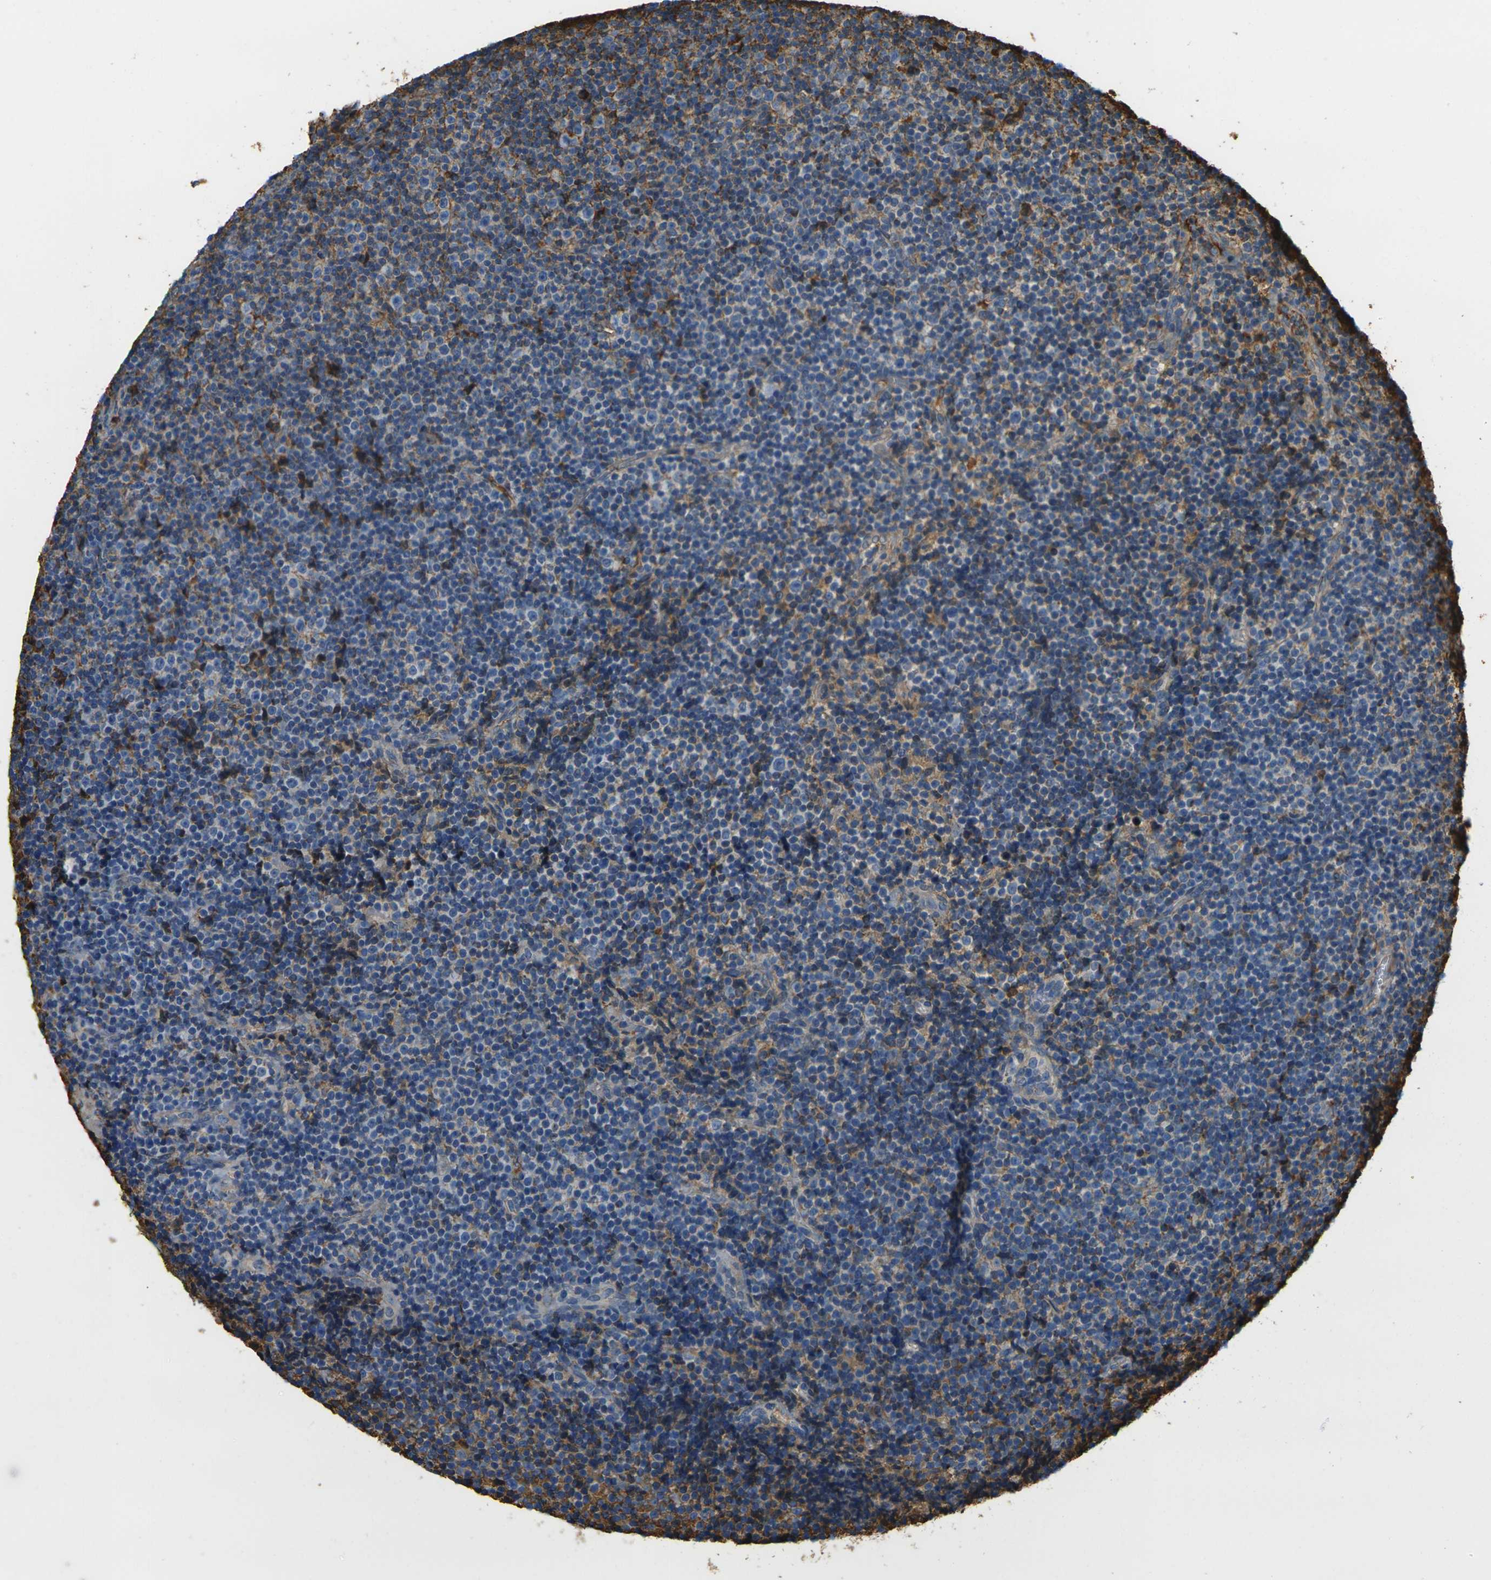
{"staining": {"intensity": "negative", "quantity": "none", "location": "none"}, "tissue": "lymphoma", "cell_type": "Tumor cells", "image_type": "cancer", "snomed": [{"axis": "morphology", "description": "Malignant lymphoma, non-Hodgkin's type, Low grade"}, {"axis": "topography", "description": "Lymph node"}], "caption": "Tumor cells are negative for protein expression in human lymphoma.", "gene": "PLCD1", "patient": {"sex": "female", "age": 67}}